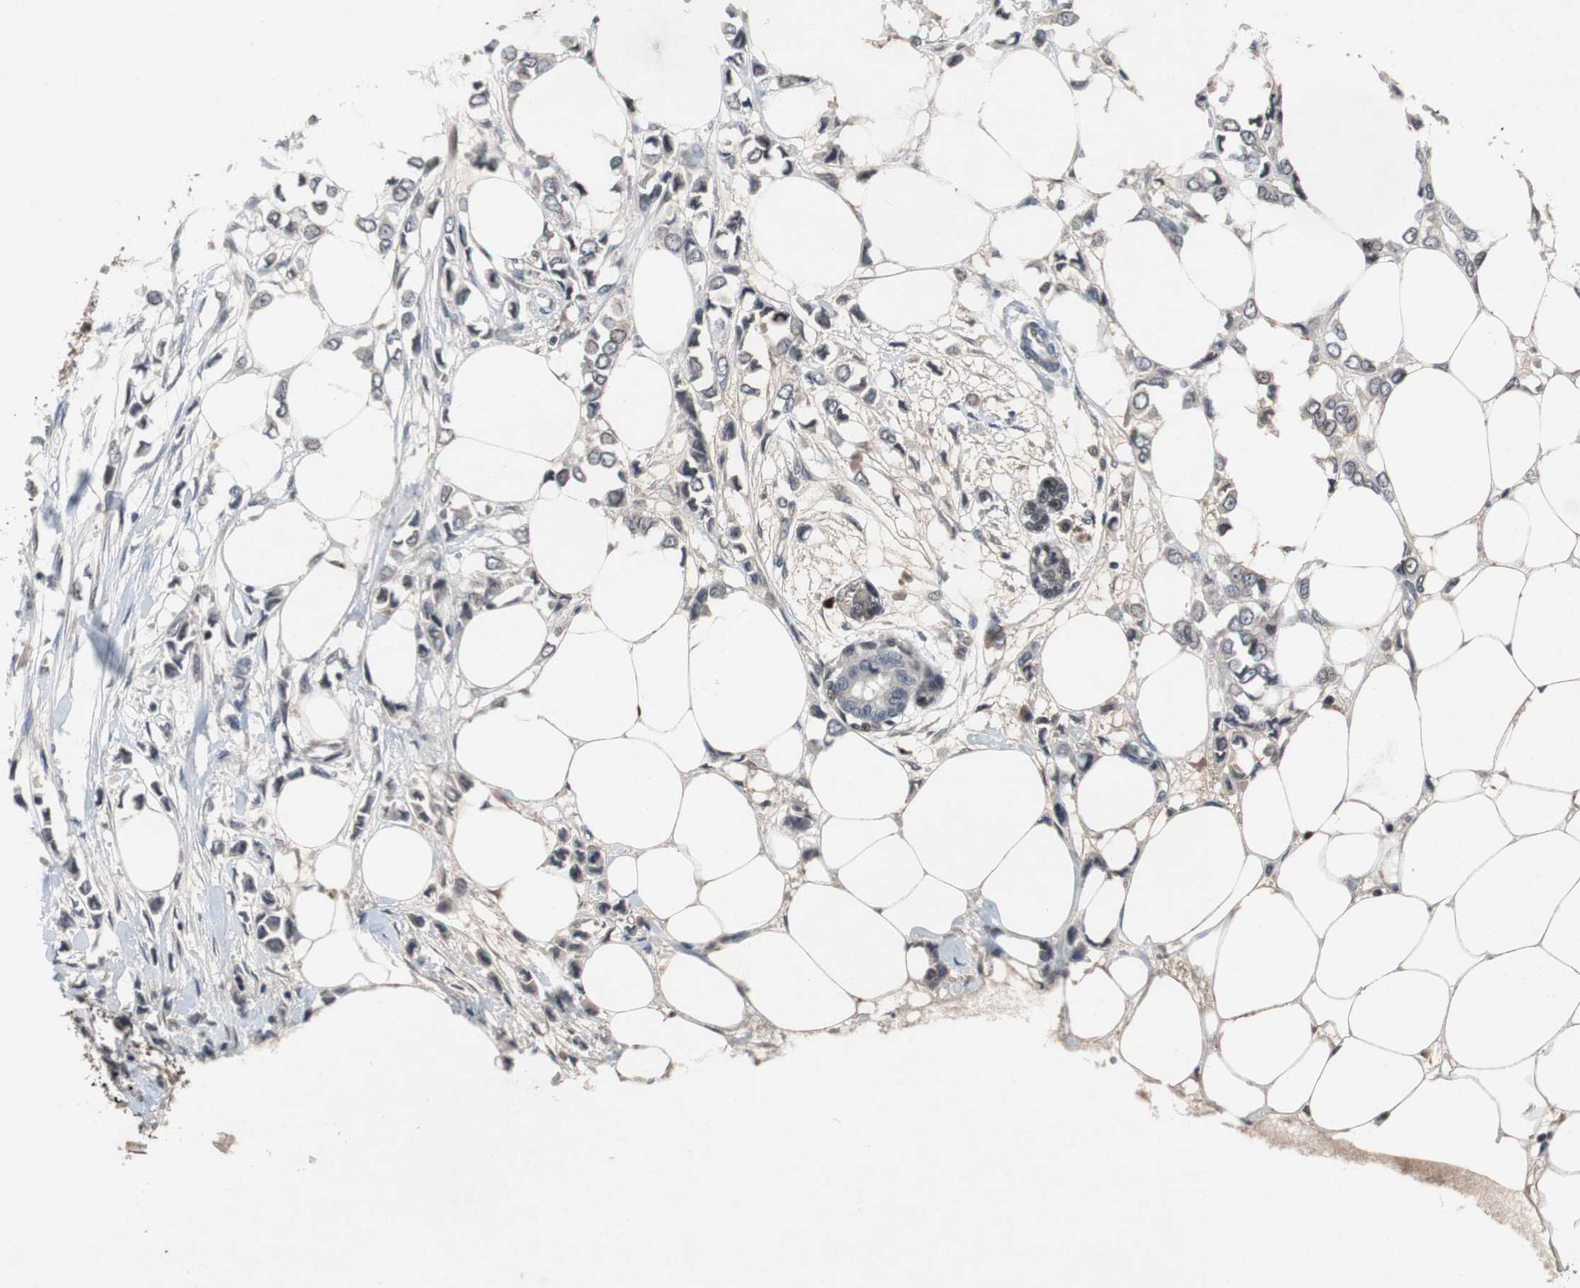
{"staining": {"intensity": "weak", "quantity": "<25%", "location": "cytoplasmic/membranous,nuclear"}, "tissue": "breast cancer", "cell_type": "Tumor cells", "image_type": "cancer", "snomed": [{"axis": "morphology", "description": "Lobular carcinoma"}, {"axis": "topography", "description": "Breast"}], "caption": "Immunohistochemical staining of human lobular carcinoma (breast) demonstrates no significant positivity in tumor cells.", "gene": "TP63", "patient": {"sex": "female", "age": 51}}